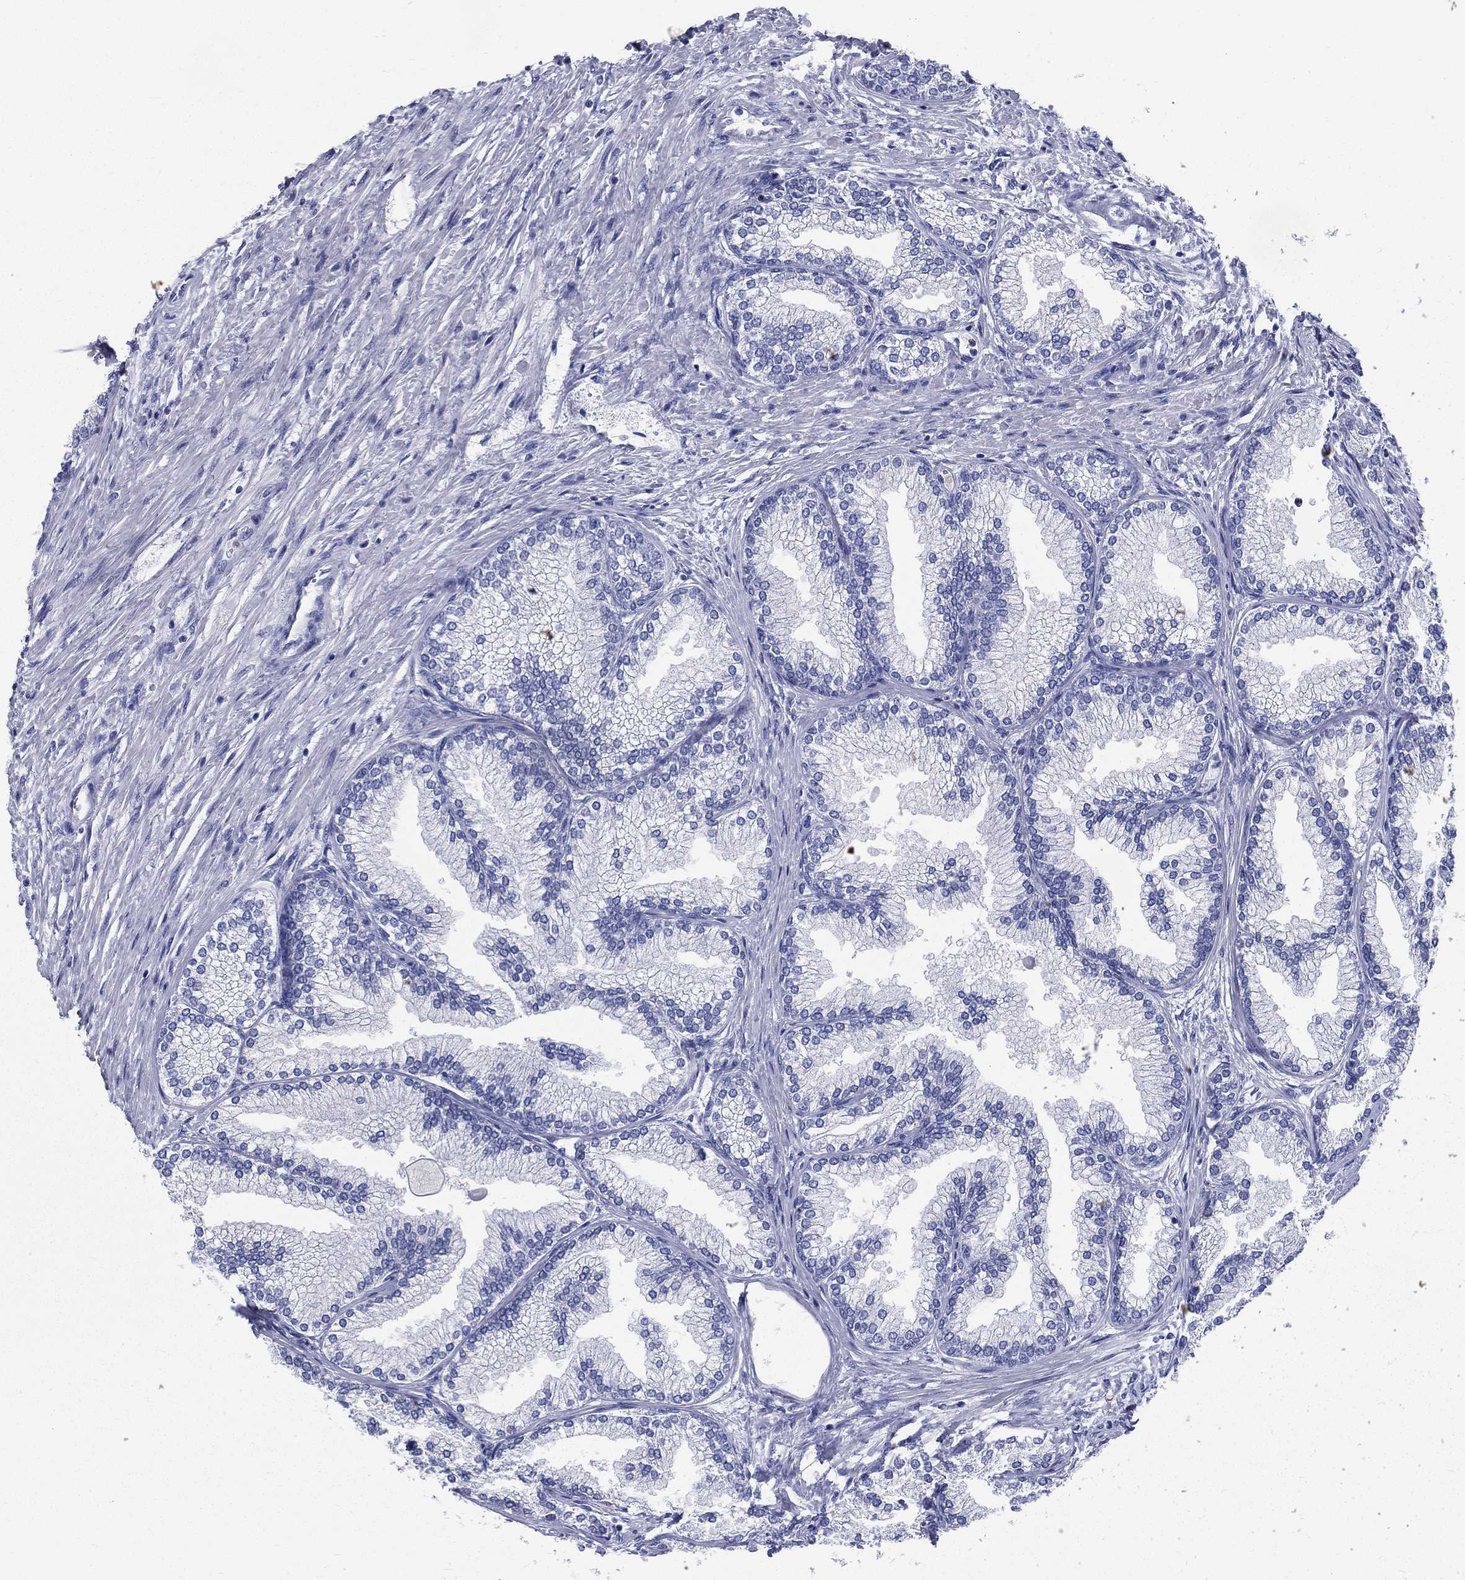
{"staining": {"intensity": "negative", "quantity": "none", "location": "none"}, "tissue": "prostate", "cell_type": "Glandular cells", "image_type": "normal", "snomed": [{"axis": "morphology", "description": "Normal tissue, NOS"}, {"axis": "topography", "description": "Prostate"}], "caption": "Immunohistochemistry of benign prostate displays no staining in glandular cells. The staining was performed using DAB to visualize the protein expression in brown, while the nuclei were stained in blue with hematoxylin (Magnification: 20x).", "gene": "DEFB121", "patient": {"sex": "male", "age": 72}}